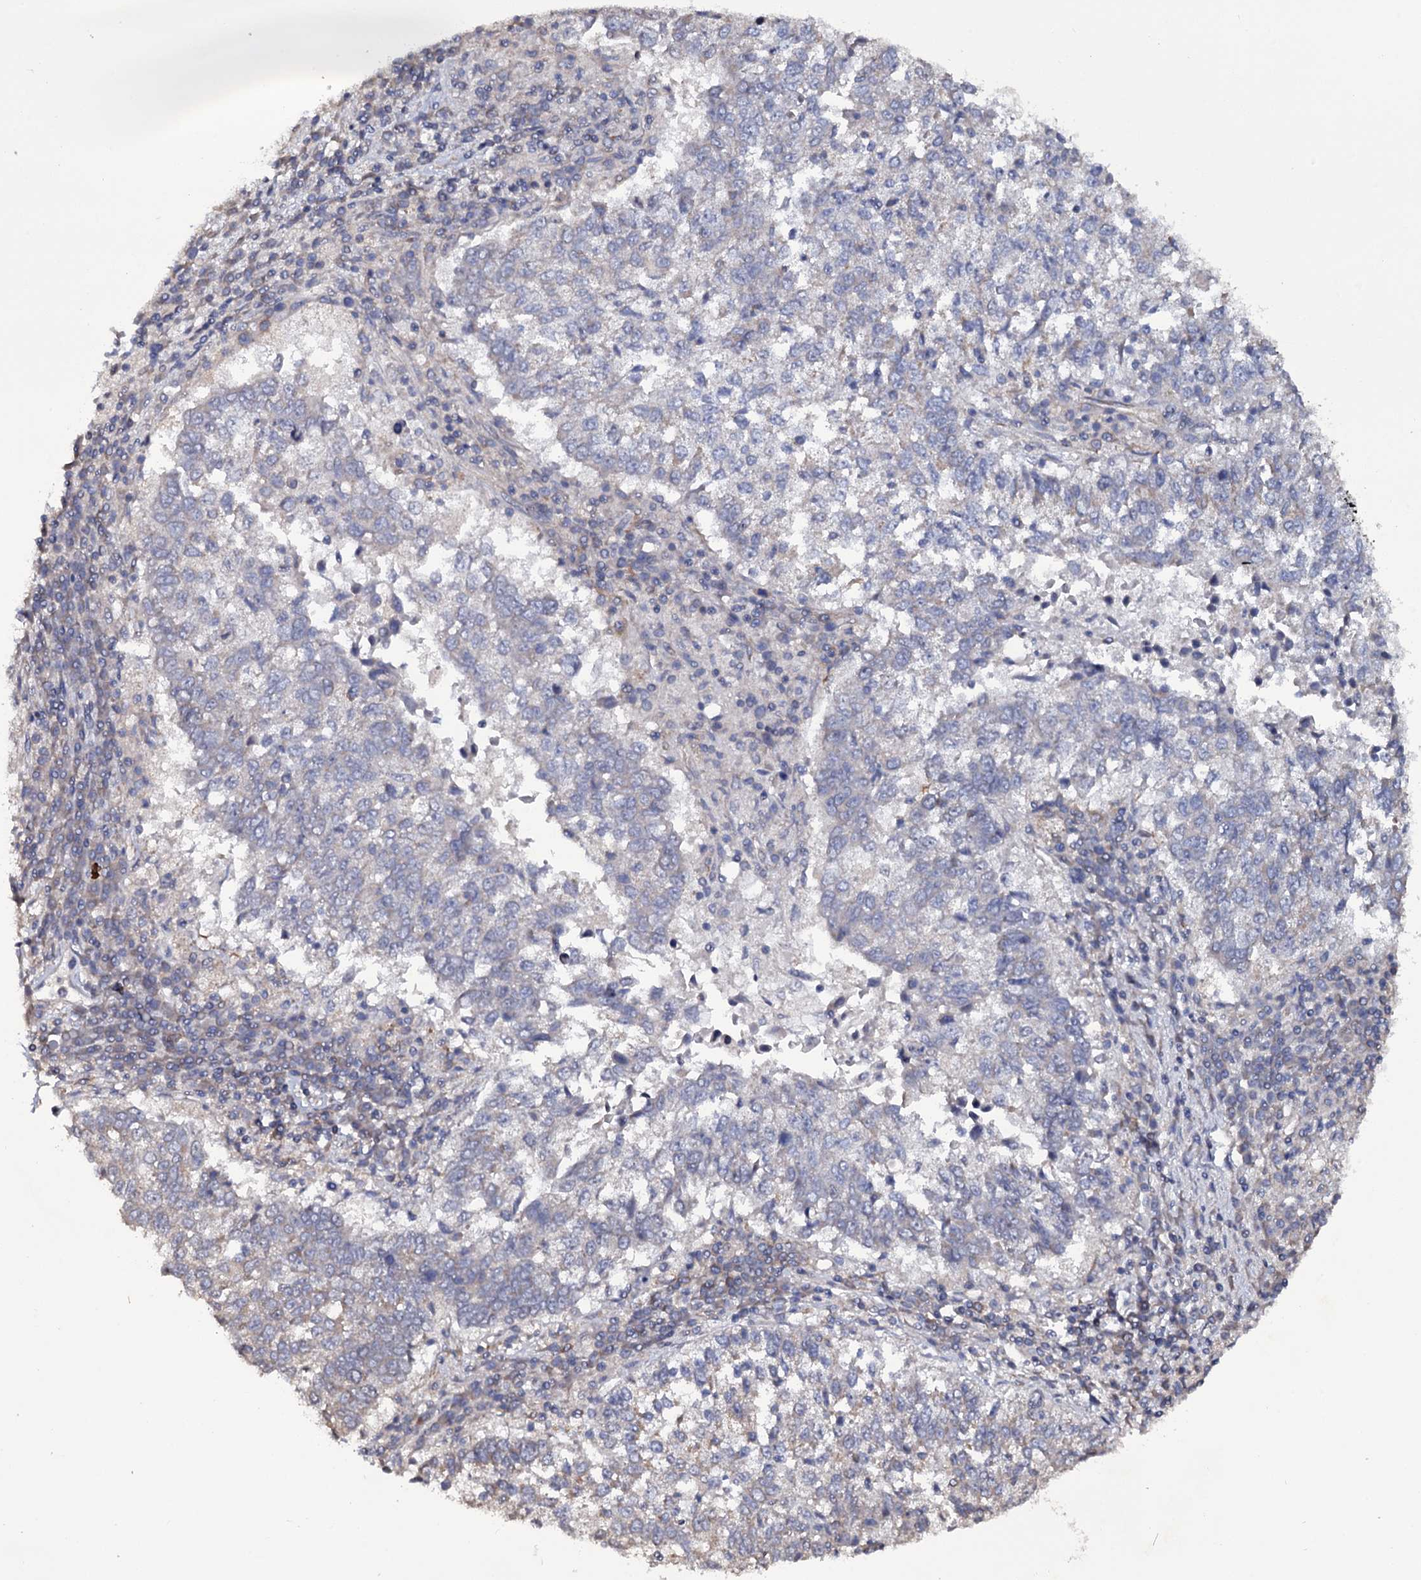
{"staining": {"intensity": "negative", "quantity": "none", "location": "none"}, "tissue": "lung cancer", "cell_type": "Tumor cells", "image_type": "cancer", "snomed": [{"axis": "morphology", "description": "Squamous cell carcinoma, NOS"}, {"axis": "topography", "description": "Lung"}], "caption": "Immunohistochemistry (IHC) of human squamous cell carcinoma (lung) reveals no expression in tumor cells. (DAB IHC visualized using brightfield microscopy, high magnification).", "gene": "TTC23", "patient": {"sex": "male", "age": 73}}